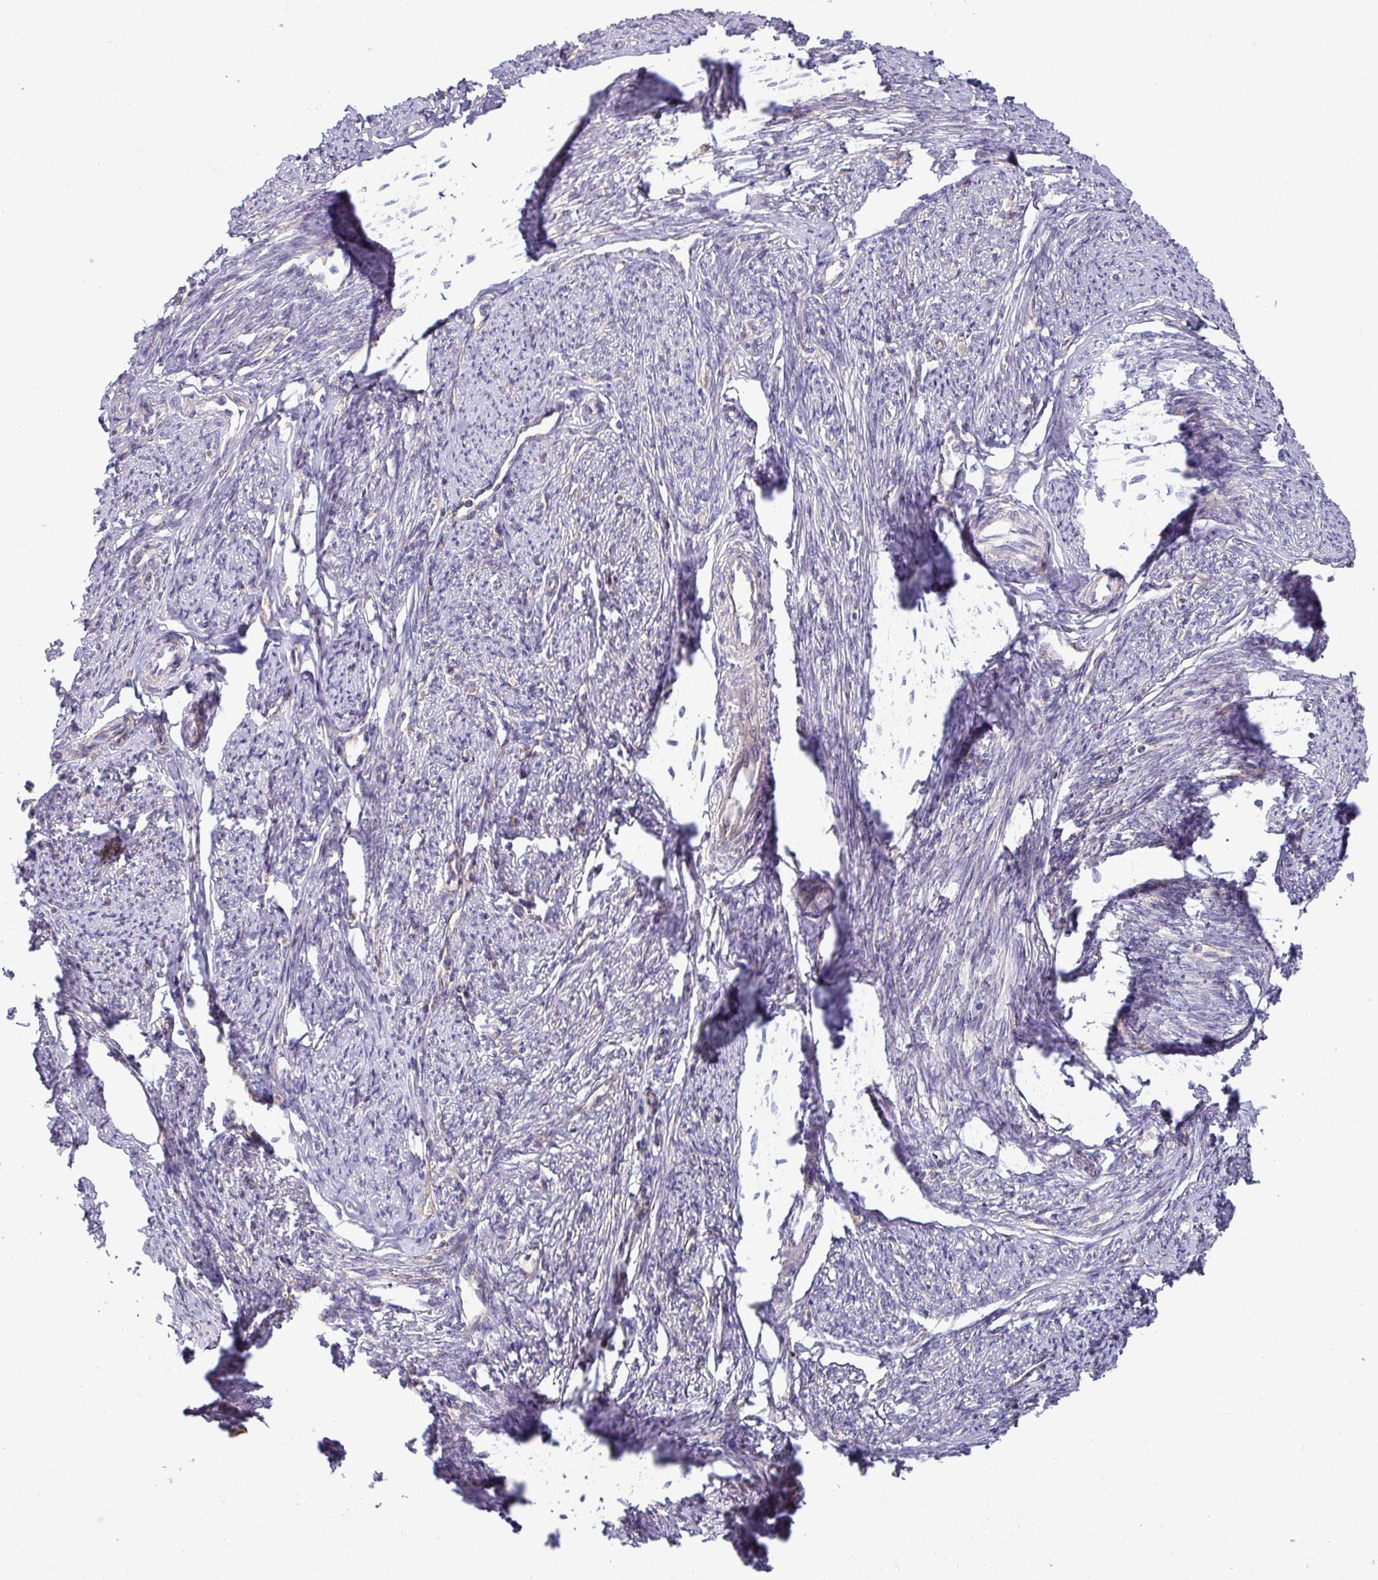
{"staining": {"intensity": "weak", "quantity": "25%-75%", "location": "cytoplasmic/membranous"}, "tissue": "smooth muscle", "cell_type": "Smooth muscle cells", "image_type": "normal", "snomed": [{"axis": "morphology", "description": "Normal tissue, NOS"}, {"axis": "topography", "description": "Smooth muscle"}, {"axis": "topography", "description": "Uterus"}], "caption": "Human smooth muscle stained with a brown dye exhibits weak cytoplasmic/membranous positive positivity in about 25%-75% of smooth muscle cells.", "gene": "LSM12", "patient": {"sex": "female", "age": 59}}